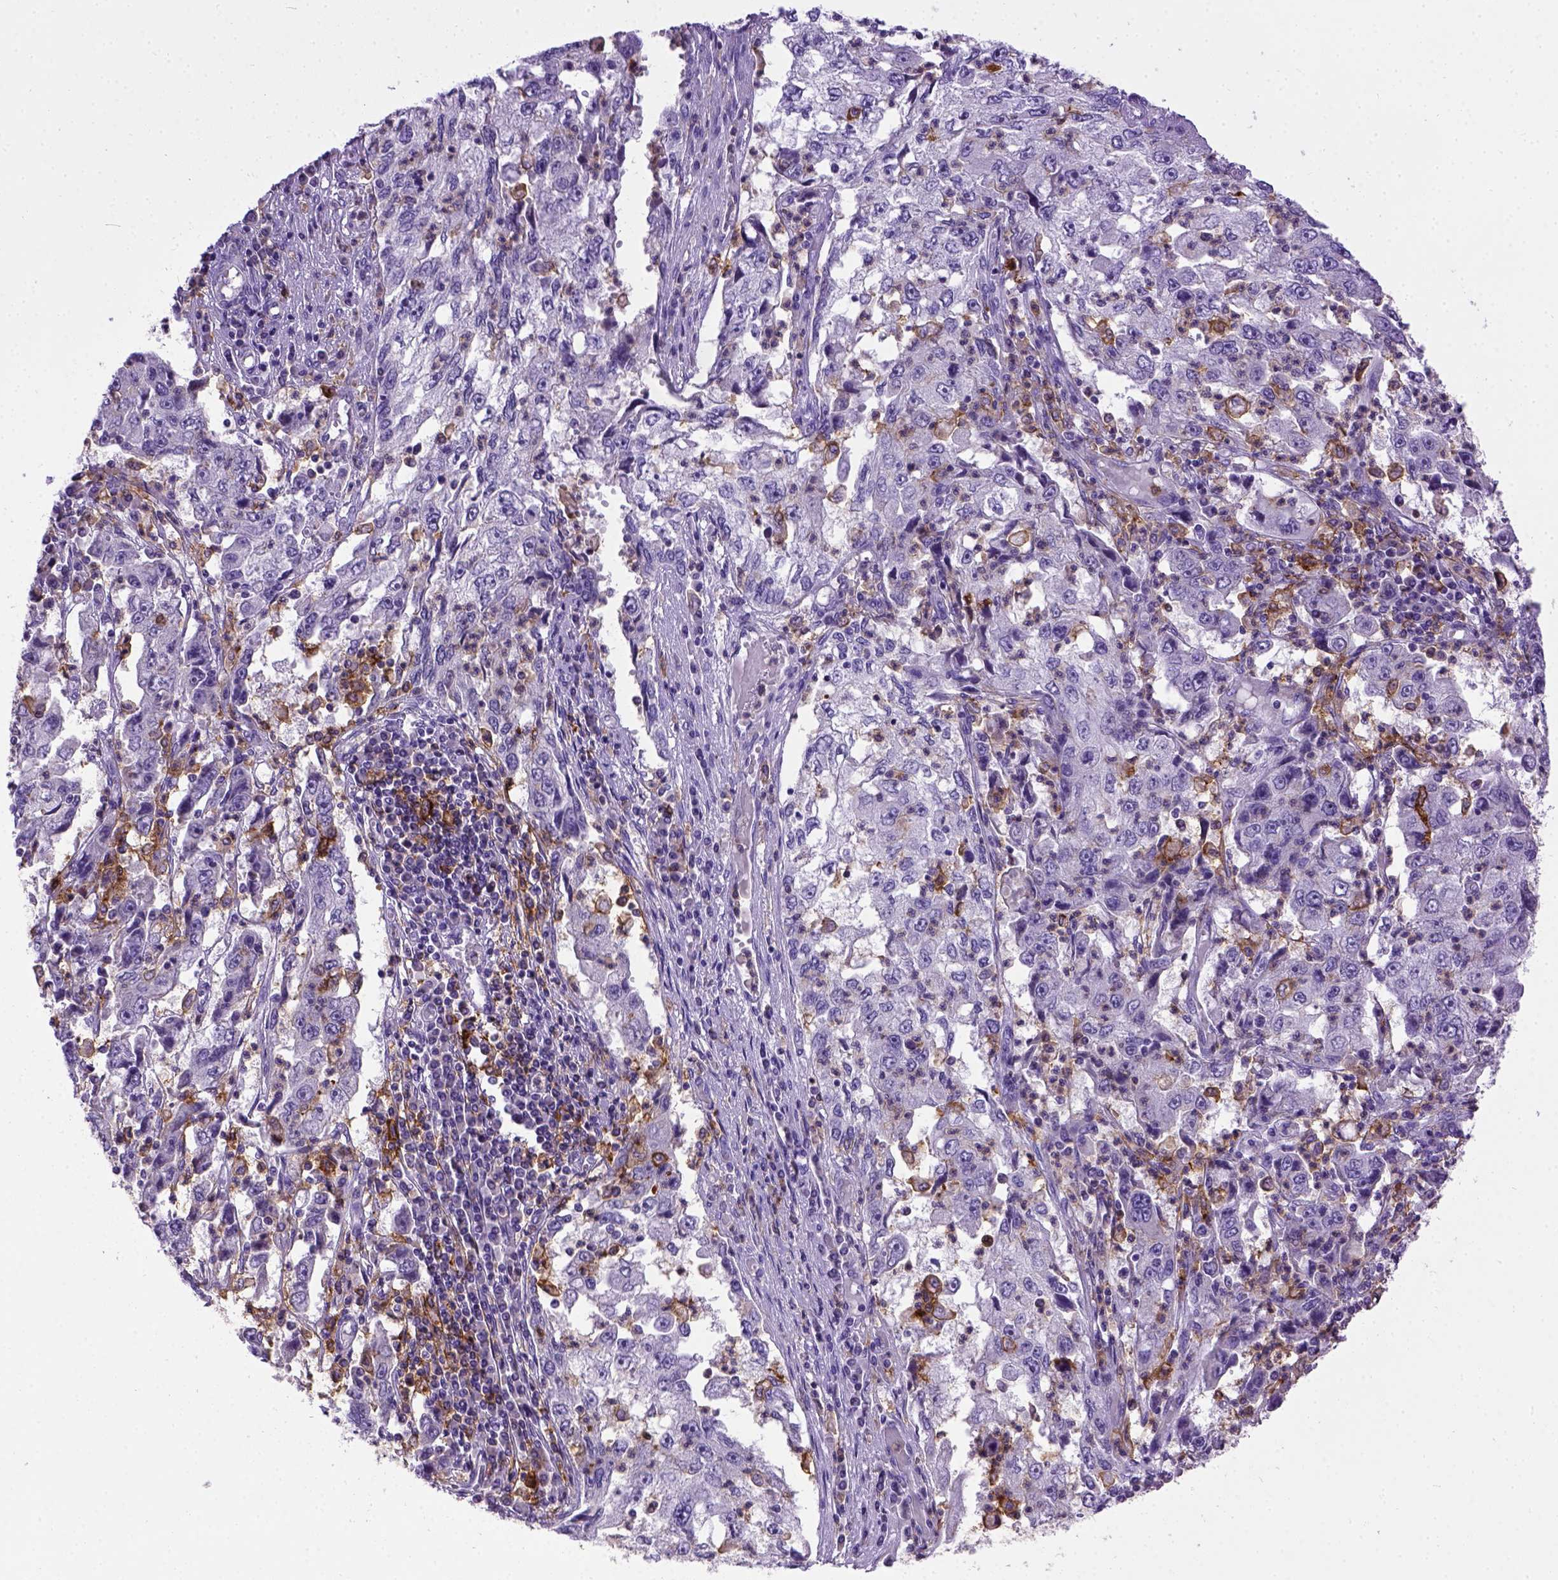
{"staining": {"intensity": "negative", "quantity": "none", "location": "none"}, "tissue": "cervical cancer", "cell_type": "Tumor cells", "image_type": "cancer", "snomed": [{"axis": "morphology", "description": "Squamous cell carcinoma, NOS"}, {"axis": "topography", "description": "Cervix"}], "caption": "This micrograph is of cervical cancer (squamous cell carcinoma) stained with immunohistochemistry (IHC) to label a protein in brown with the nuclei are counter-stained blue. There is no staining in tumor cells.", "gene": "ITGAX", "patient": {"sex": "female", "age": 36}}